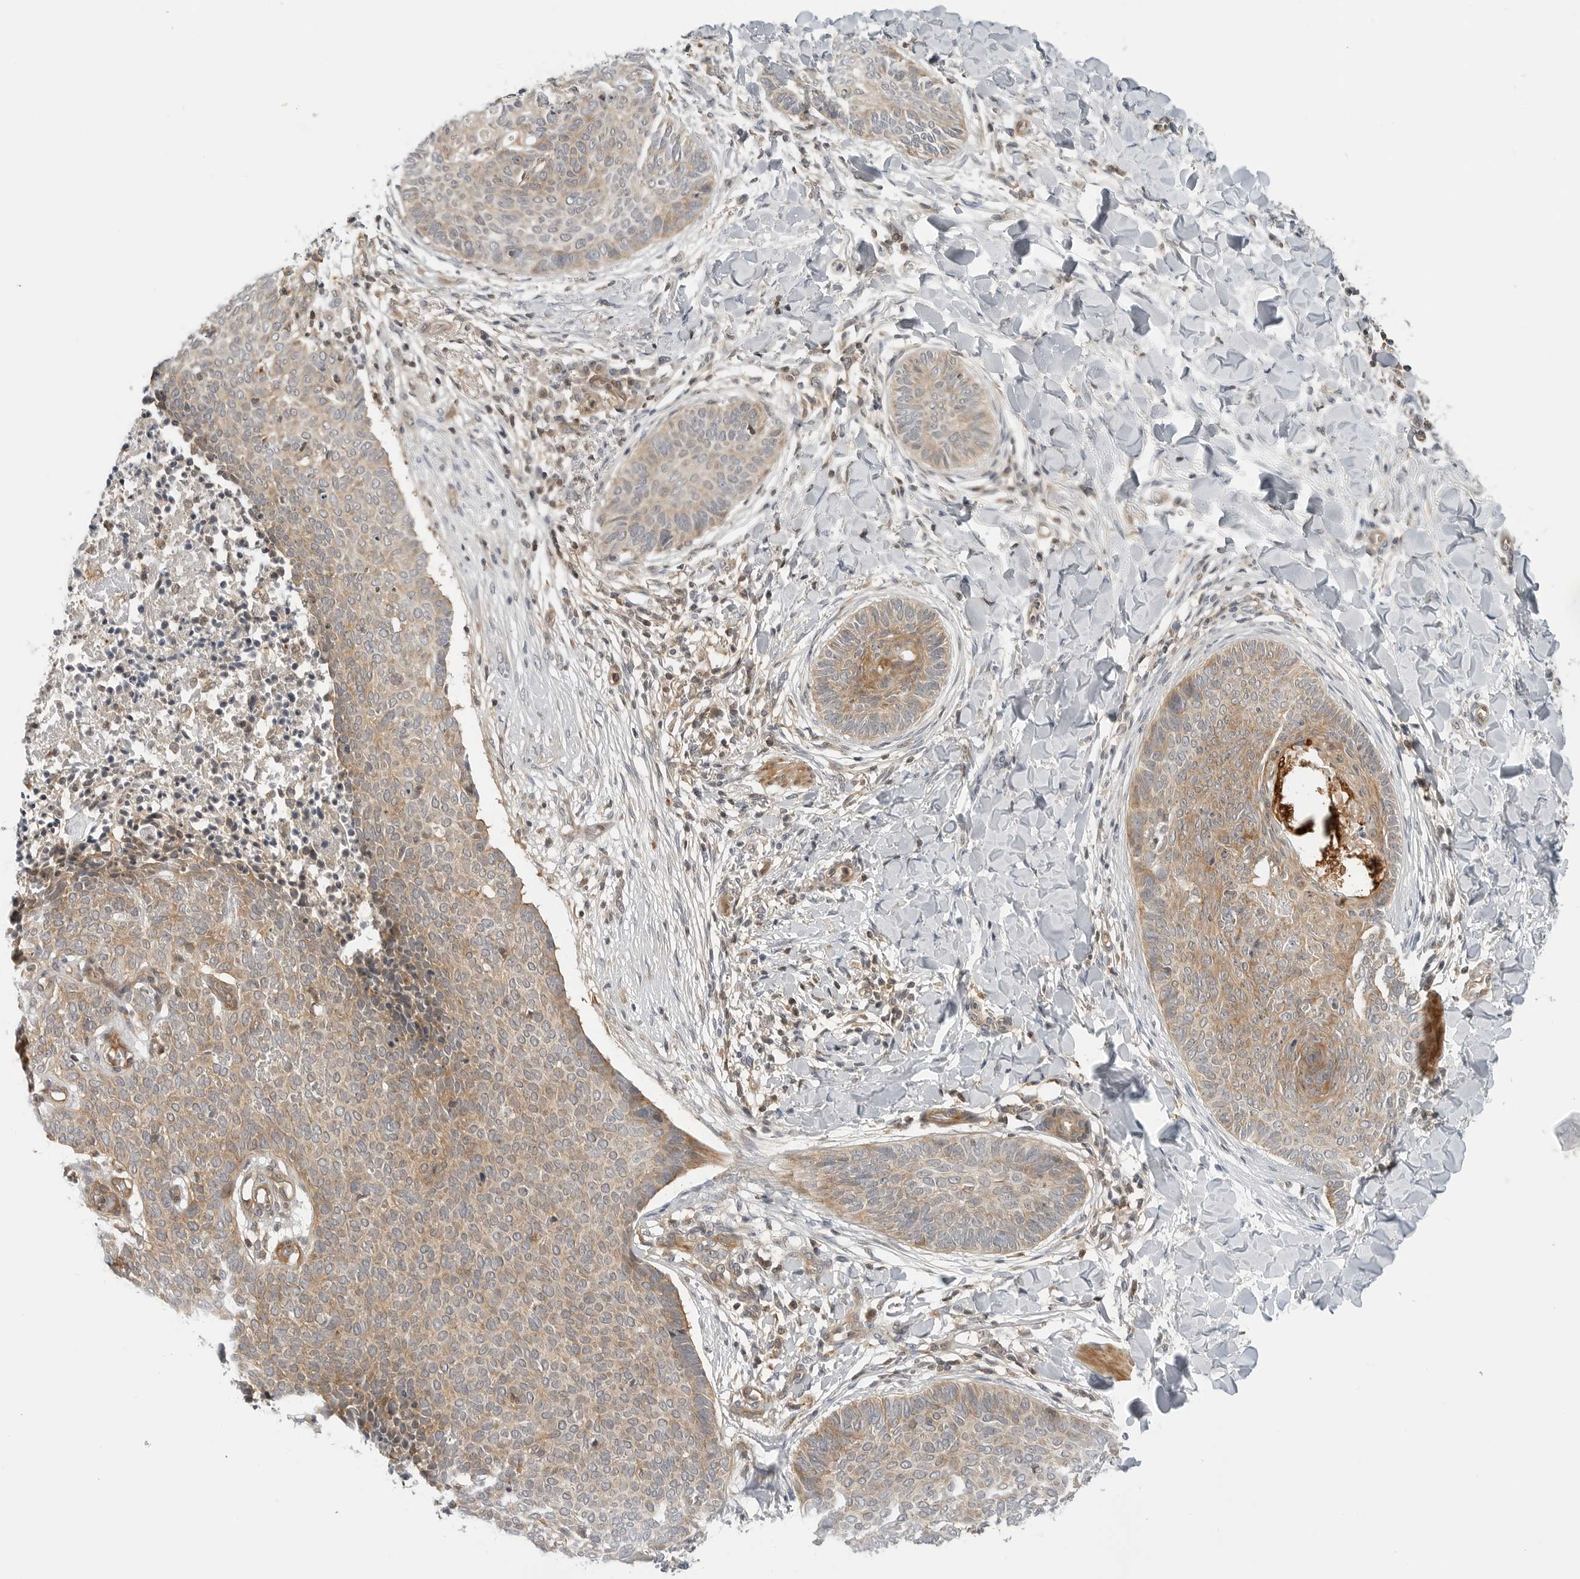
{"staining": {"intensity": "moderate", "quantity": ">75%", "location": "cytoplasmic/membranous"}, "tissue": "skin cancer", "cell_type": "Tumor cells", "image_type": "cancer", "snomed": [{"axis": "morphology", "description": "Normal tissue, NOS"}, {"axis": "morphology", "description": "Basal cell carcinoma"}, {"axis": "topography", "description": "Skin"}], "caption": "Moderate cytoplasmic/membranous expression for a protein is appreciated in approximately >75% of tumor cells of skin cancer (basal cell carcinoma) using IHC.", "gene": "STXBP3", "patient": {"sex": "male", "age": 50}}